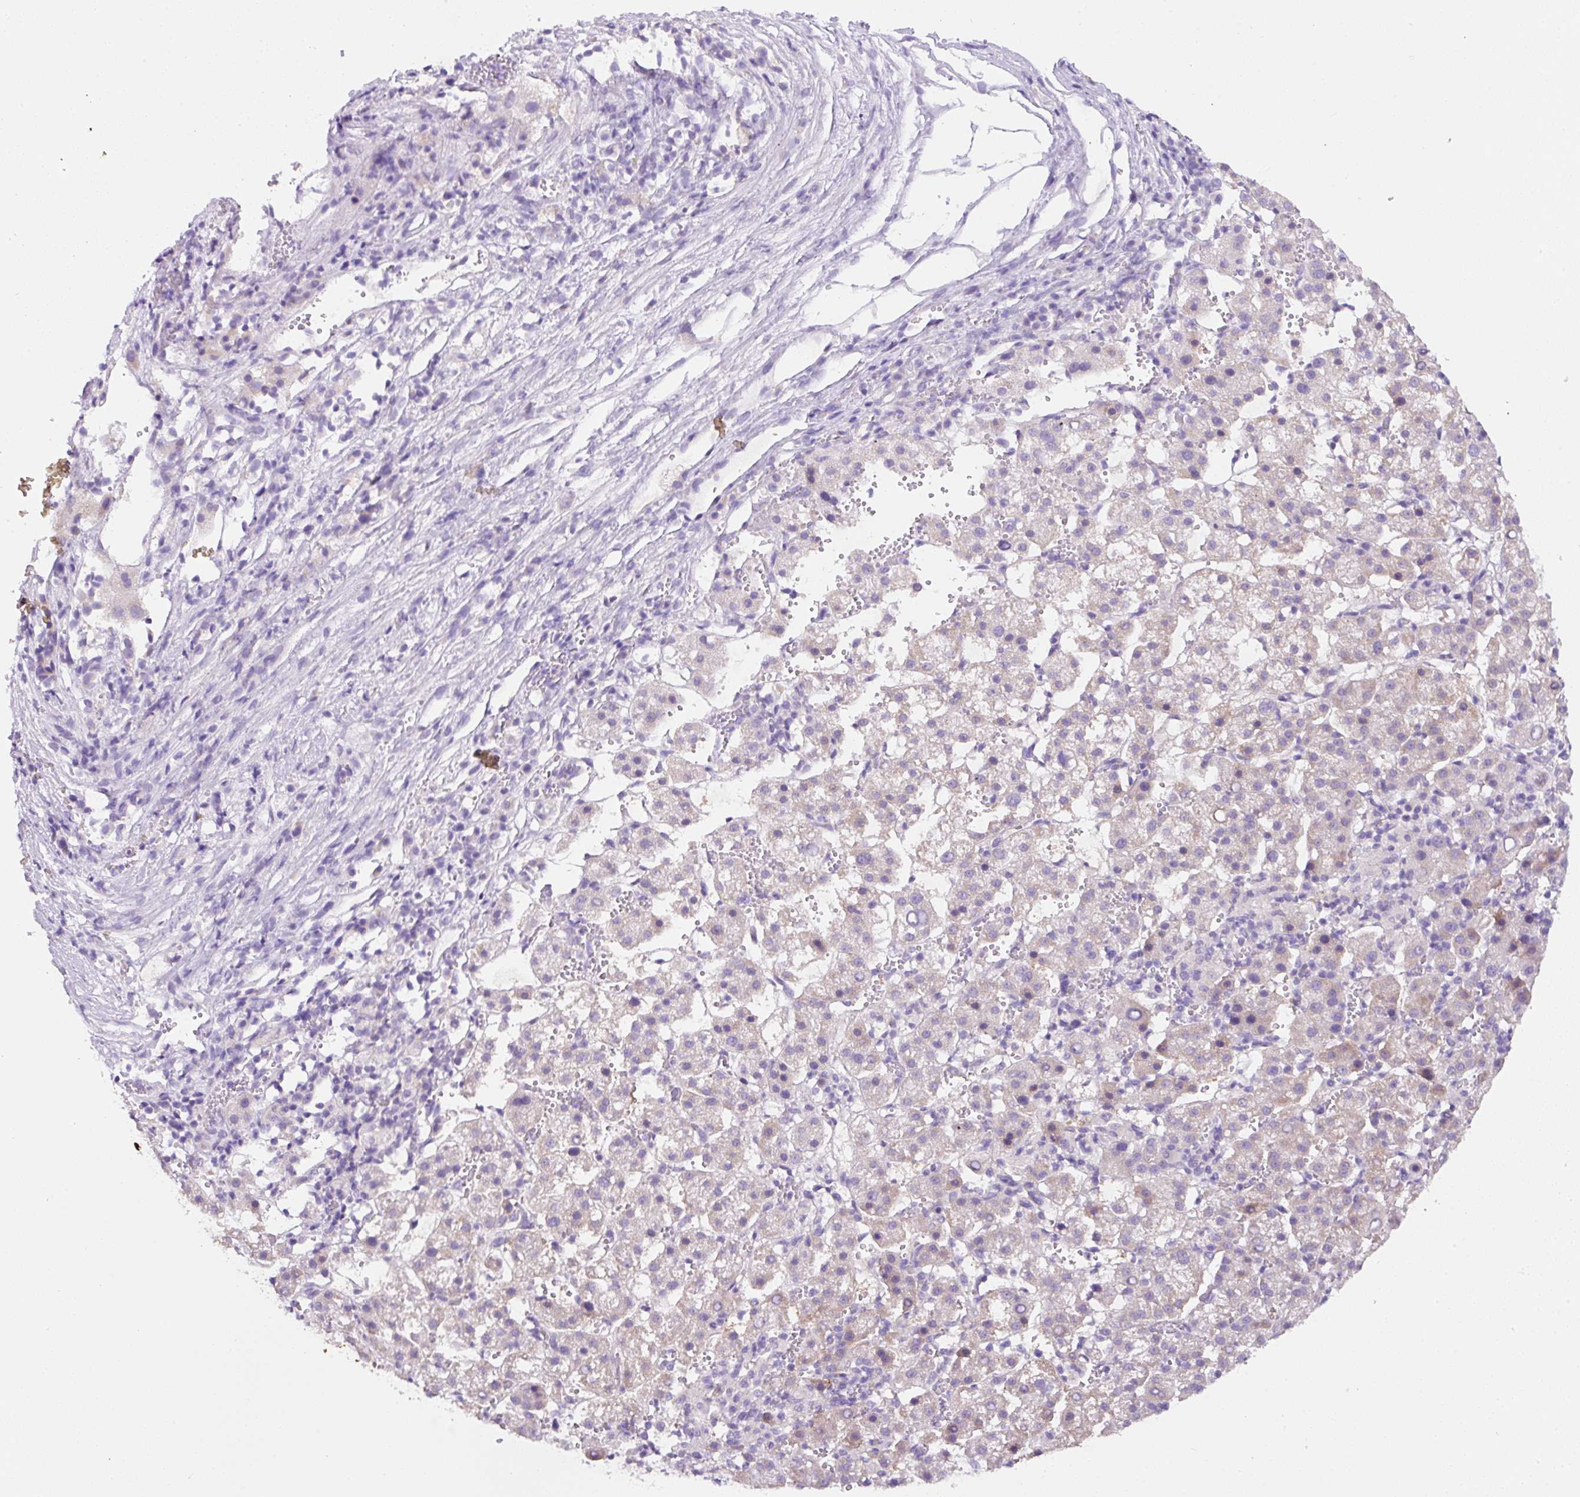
{"staining": {"intensity": "weak", "quantity": "<25%", "location": "cytoplasmic/membranous"}, "tissue": "liver cancer", "cell_type": "Tumor cells", "image_type": "cancer", "snomed": [{"axis": "morphology", "description": "Carcinoma, Hepatocellular, NOS"}, {"axis": "topography", "description": "Liver"}], "caption": "The photomicrograph displays no significant expression in tumor cells of liver cancer (hepatocellular carcinoma).", "gene": "NDST3", "patient": {"sex": "female", "age": 58}}